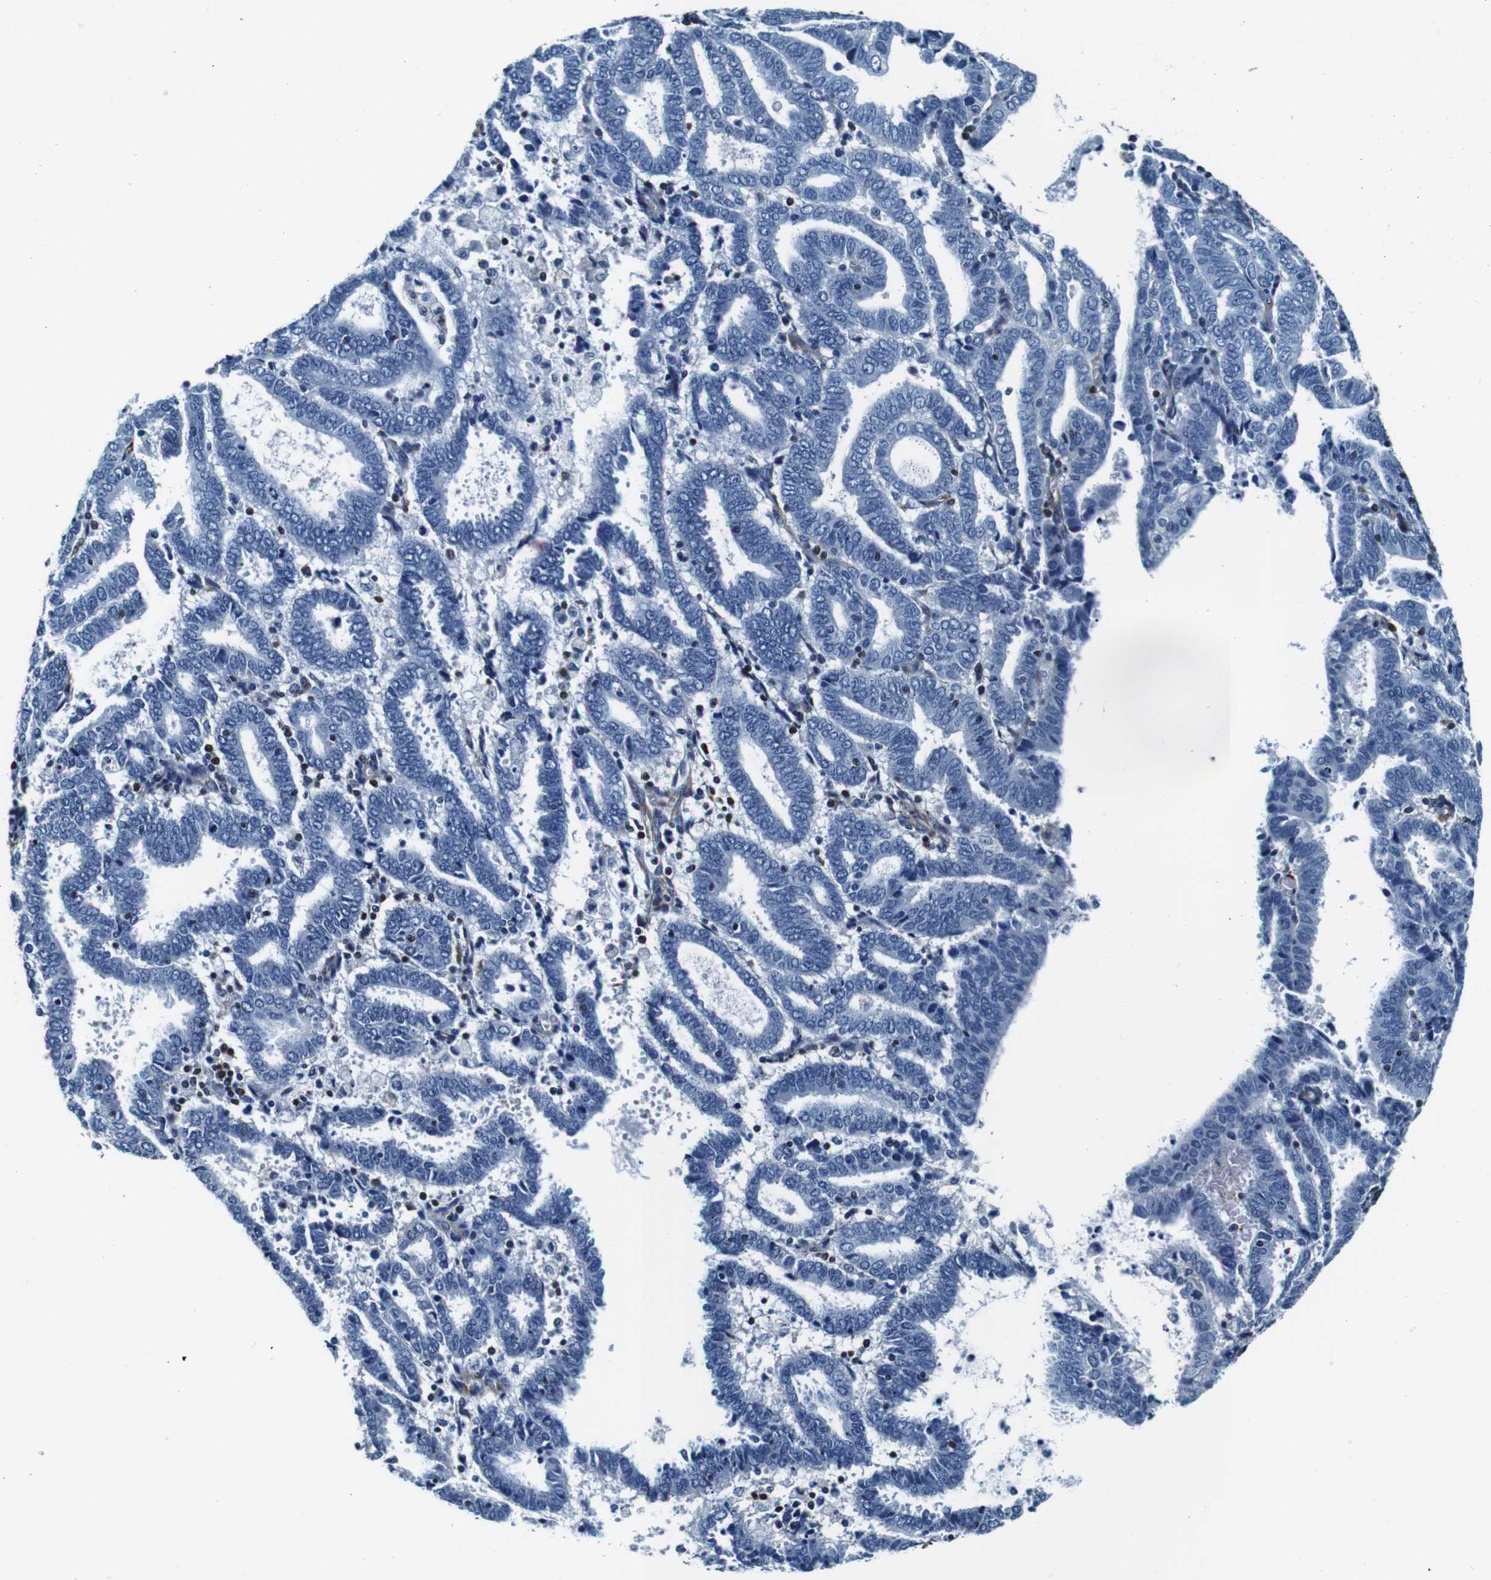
{"staining": {"intensity": "negative", "quantity": "none", "location": "none"}, "tissue": "endometrial cancer", "cell_type": "Tumor cells", "image_type": "cancer", "snomed": [{"axis": "morphology", "description": "Adenocarcinoma, NOS"}, {"axis": "topography", "description": "Uterus"}], "caption": "Tumor cells show no significant protein expression in endometrial adenocarcinoma.", "gene": "GJE1", "patient": {"sex": "female", "age": 83}}